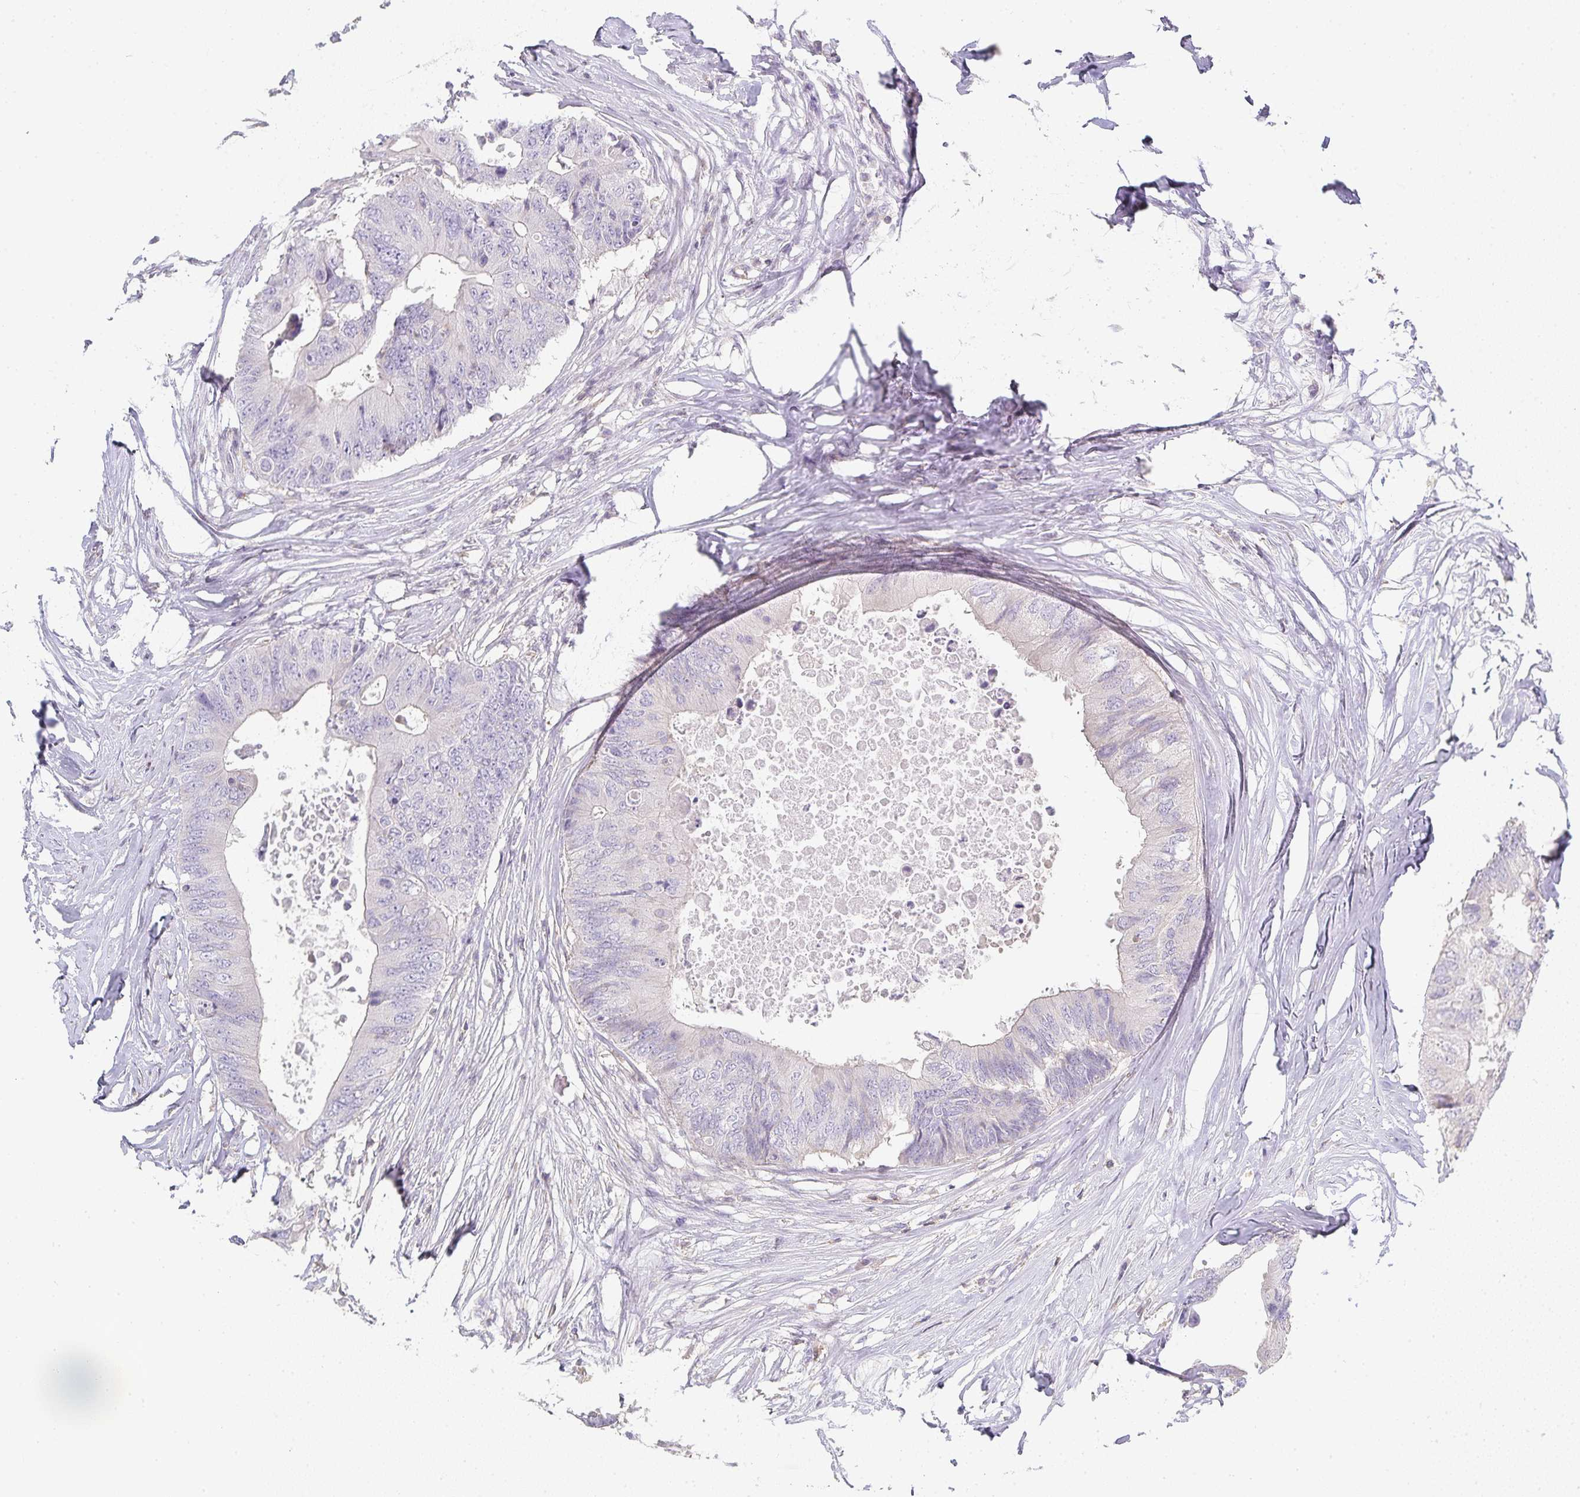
{"staining": {"intensity": "negative", "quantity": "none", "location": "none"}, "tissue": "colorectal cancer", "cell_type": "Tumor cells", "image_type": "cancer", "snomed": [{"axis": "morphology", "description": "Adenocarcinoma, NOS"}, {"axis": "topography", "description": "Colon"}], "caption": "High magnification brightfield microscopy of colorectal adenocarcinoma stained with DAB (brown) and counterstained with hematoxylin (blue): tumor cells show no significant staining.", "gene": "GATA3", "patient": {"sex": "male", "age": 71}}